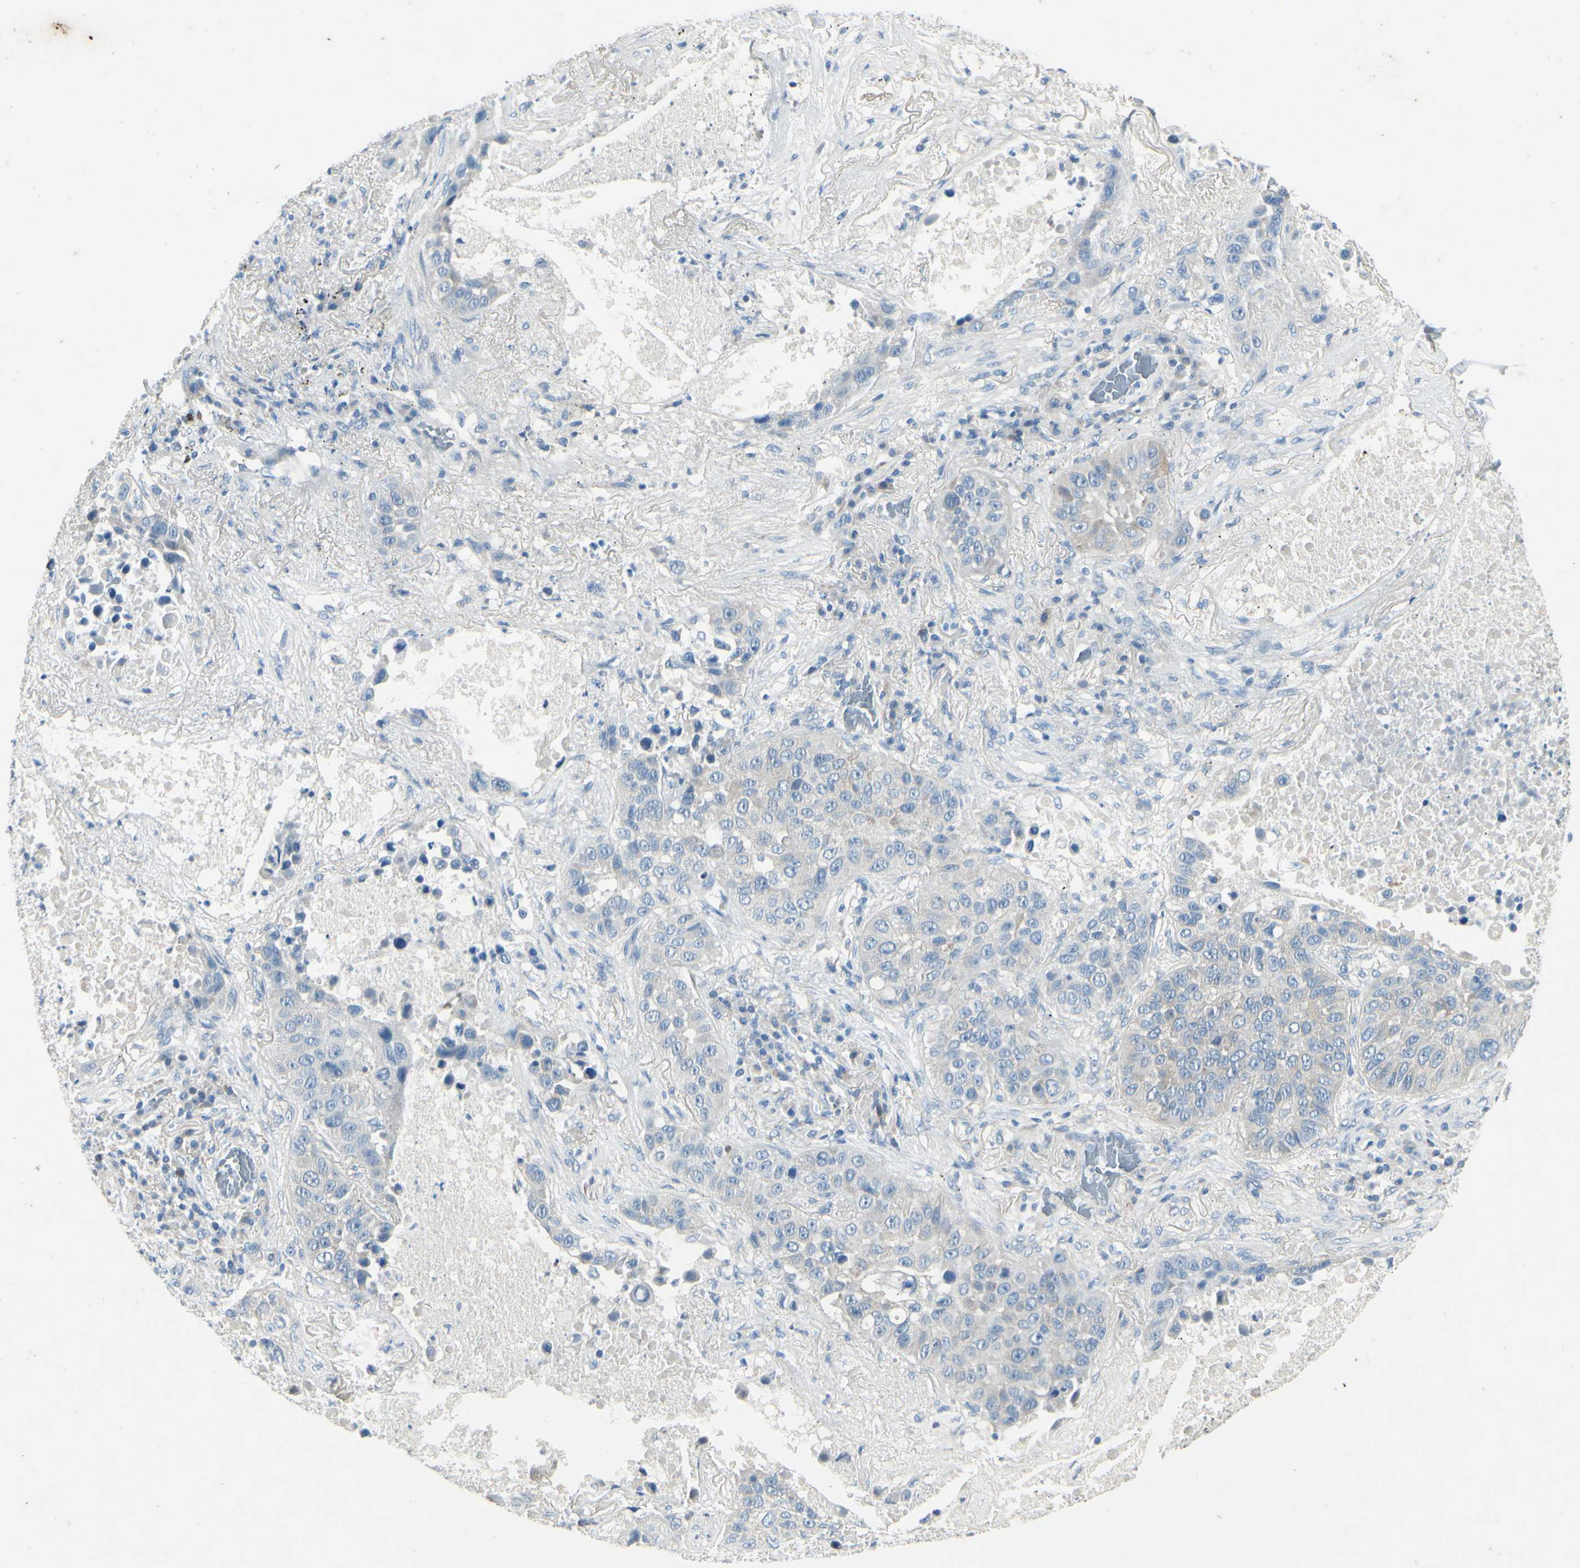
{"staining": {"intensity": "negative", "quantity": "none", "location": "none"}, "tissue": "lung cancer", "cell_type": "Tumor cells", "image_type": "cancer", "snomed": [{"axis": "morphology", "description": "Squamous cell carcinoma, NOS"}, {"axis": "topography", "description": "Lung"}], "caption": "This is an IHC histopathology image of human lung cancer. There is no expression in tumor cells.", "gene": "SNAP91", "patient": {"sex": "male", "age": 57}}